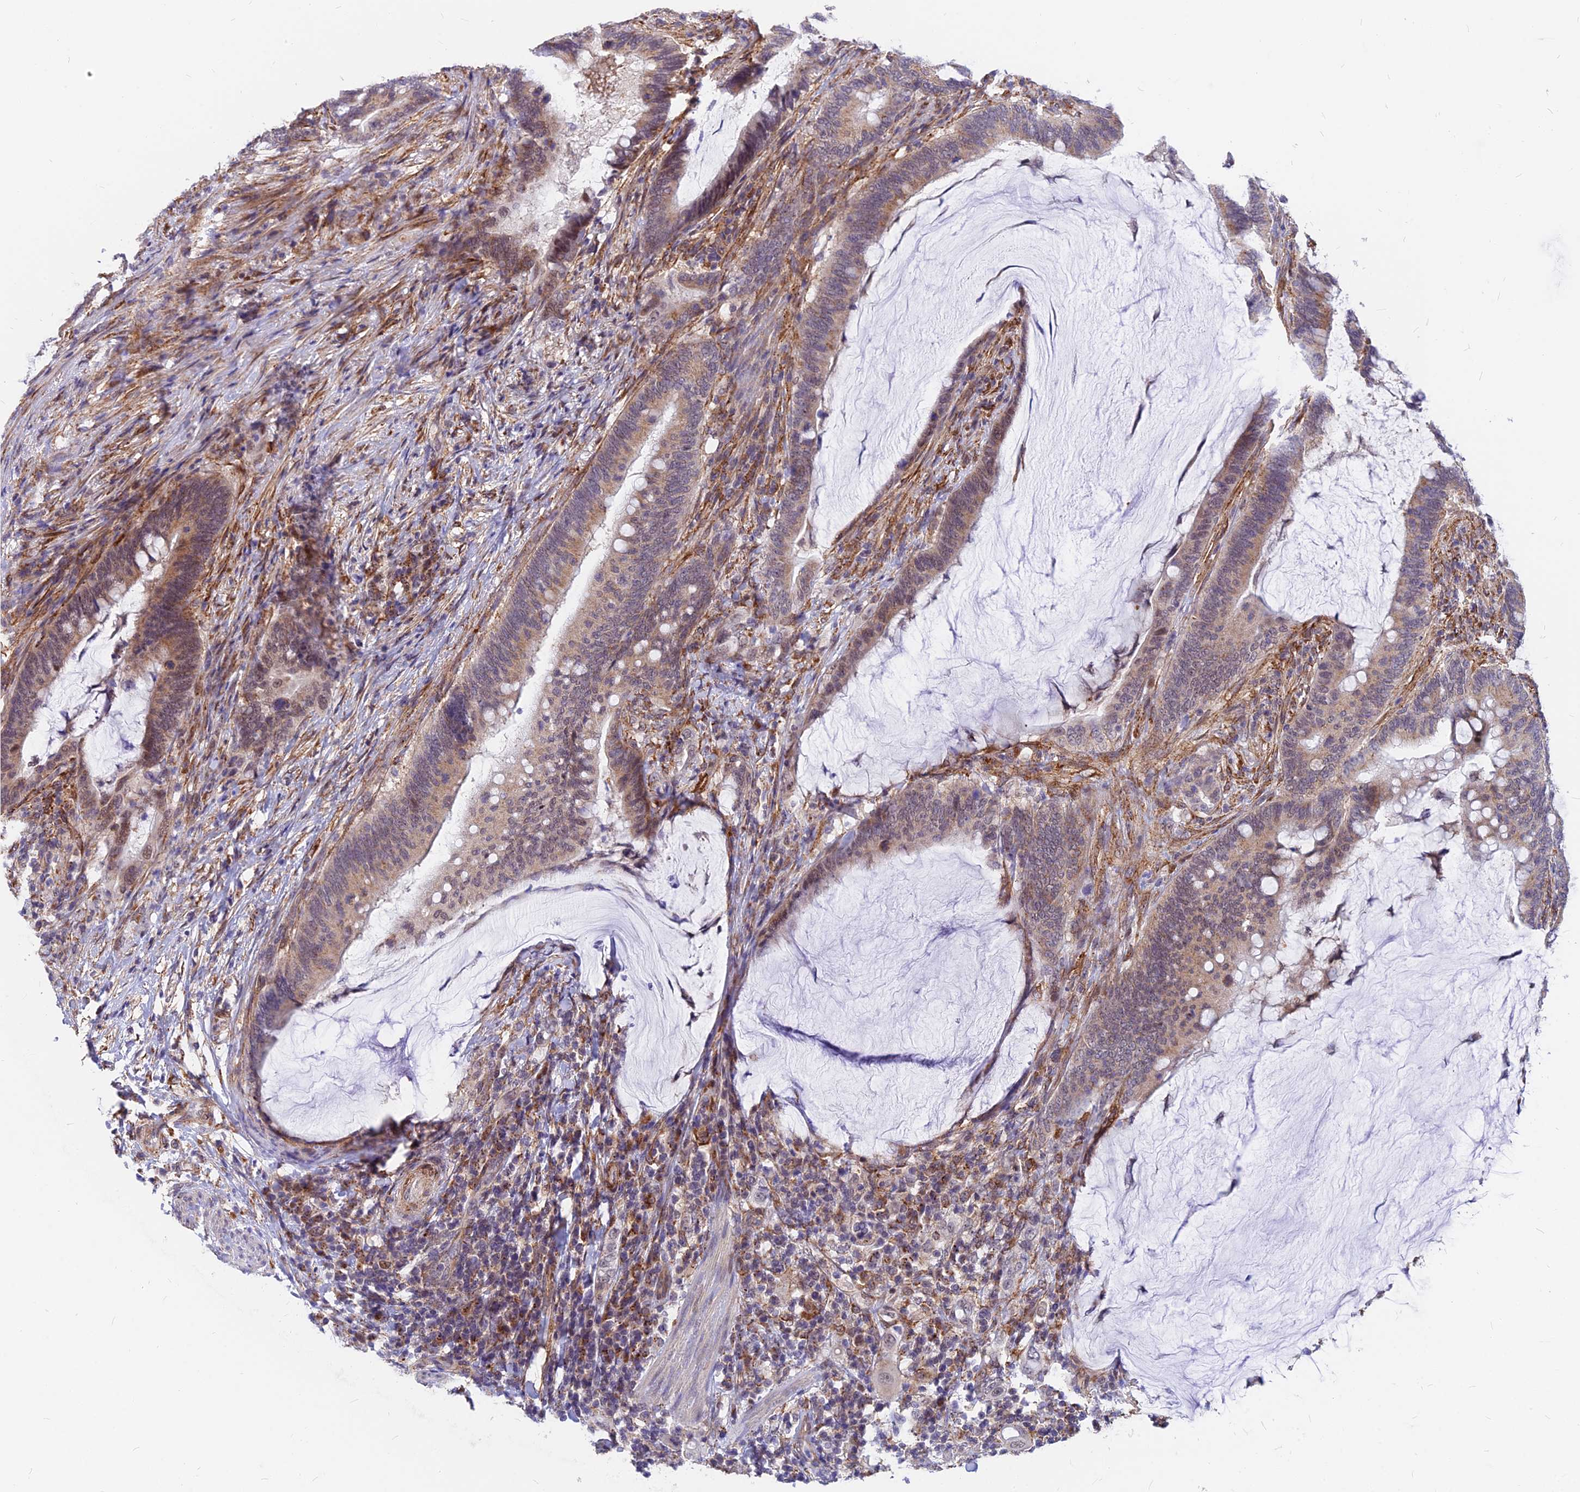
{"staining": {"intensity": "moderate", "quantity": ">75%", "location": "cytoplasmic/membranous,nuclear"}, "tissue": "colorectal cancer", "cell_type": "Tumor cells", "image_type": "cancer", "snomed": [{"axis": "morphology", "description": "Adenocarcinoma, NOS"}, {"axis": "topography", "description": "Colon"}], "caption": "Brown immunohistochemical staining in colorectal cancer shows moderate cytoplasmic/membranous and nuclear expression in approximately >75% of tumor cells. Immunohistochemistry stains the protein in brown and the nuclei are stained blue.", "gene": "VSTM2L", "patient": {"sex": "female", "age": 66}}